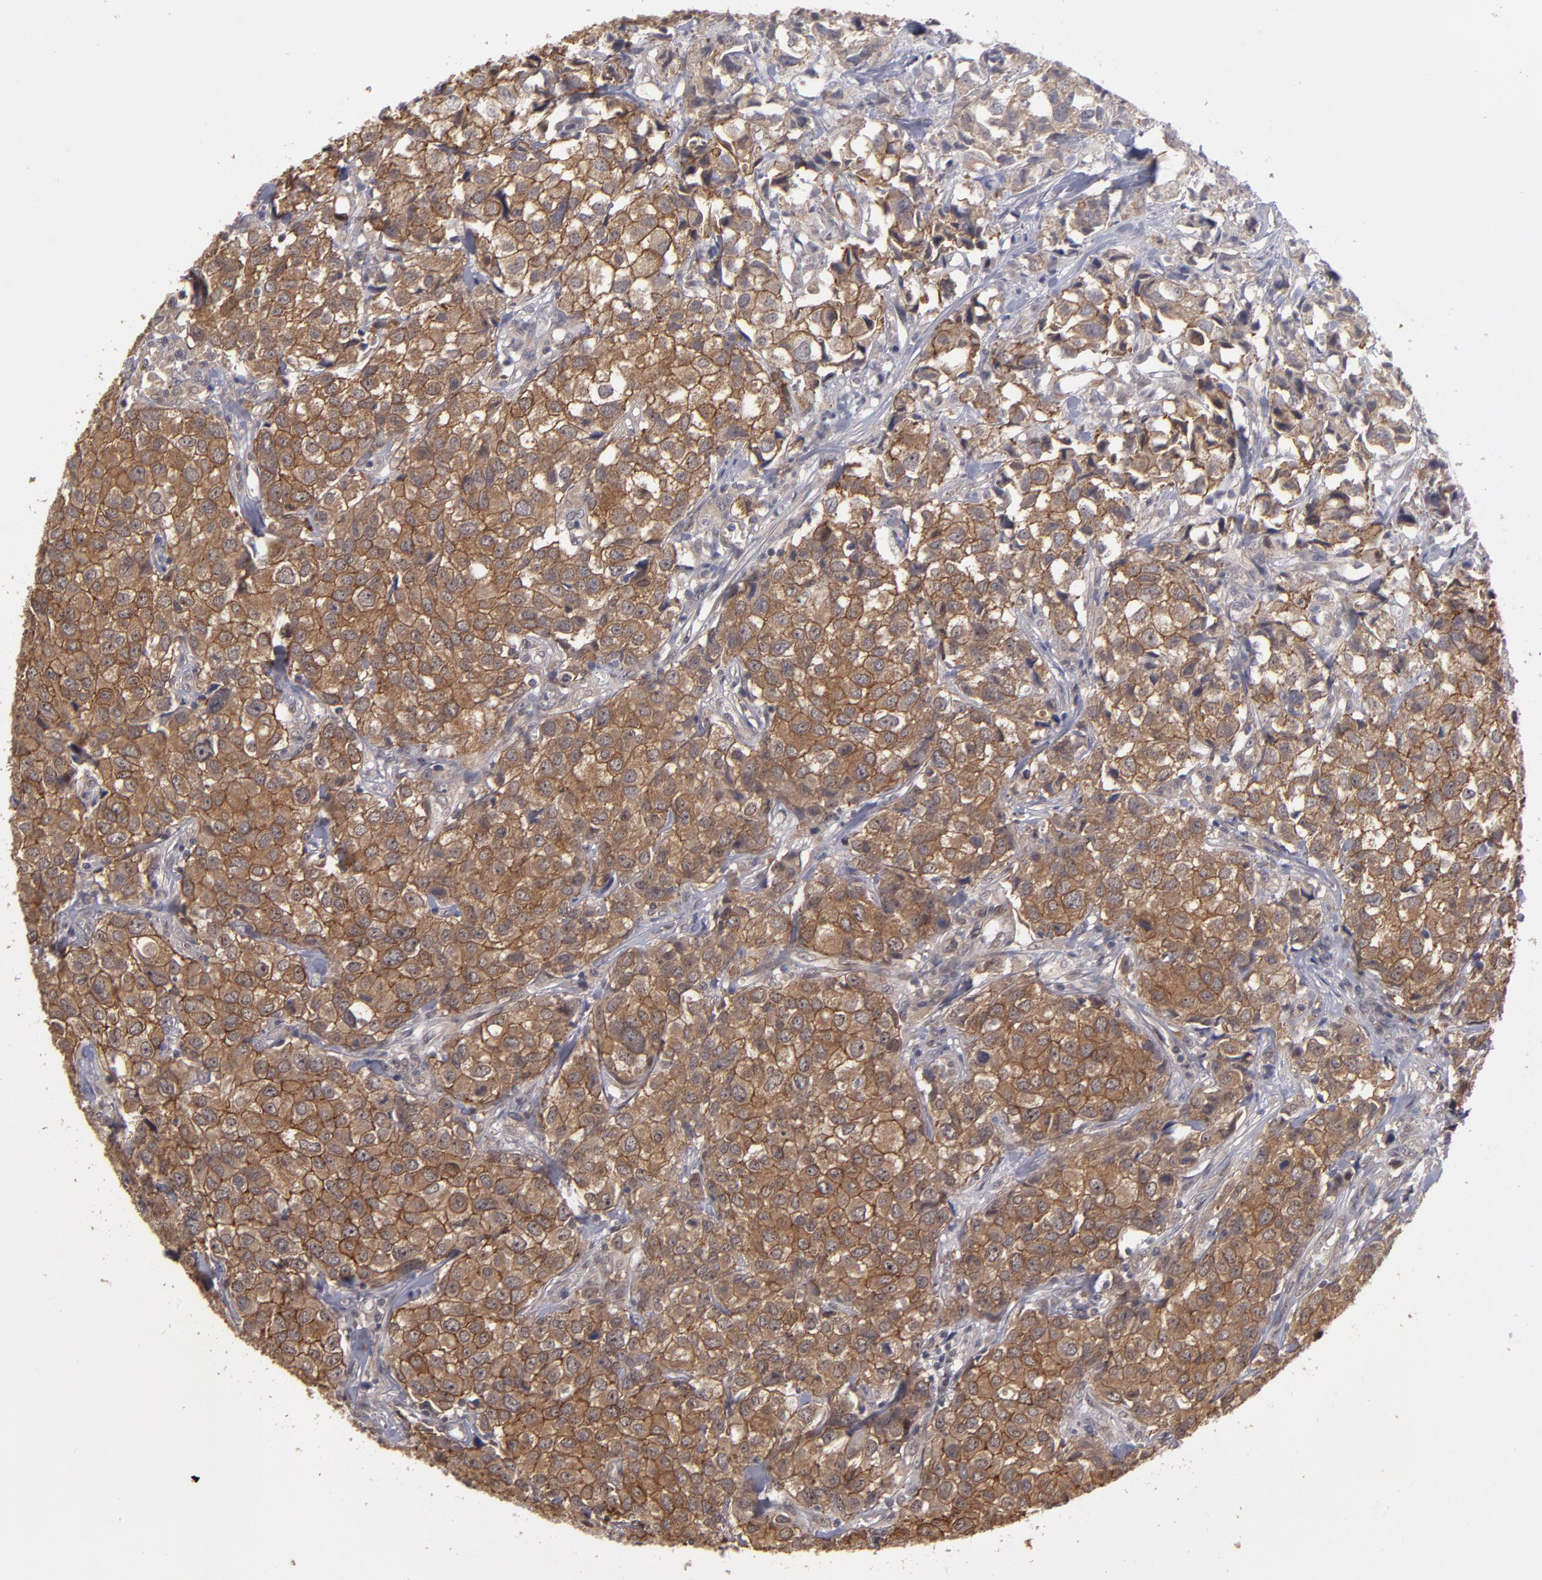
{"staining": {"intensity": "moderate", "quantity": ">75%", "location": "cytoplasmic/membranous"}, "tissue": "urothelial cancer", "cell_type": "Tumor cells", "image_type": "cancer", "snomed": [{"axis": "morphology", "description": "Urothelial carcinoma, High grade"}, {"axis": "topography", "description": "Urinary bladder"}], "caption": "DAB immunohistochemical staining of human high-grade urothelial carcinoma exhibits moderate cytoplasmic/membranous protein positivity in about >75% of tumor cells.", "gene": "CTSO", "patient": {"sex": "female", "age": 75}}